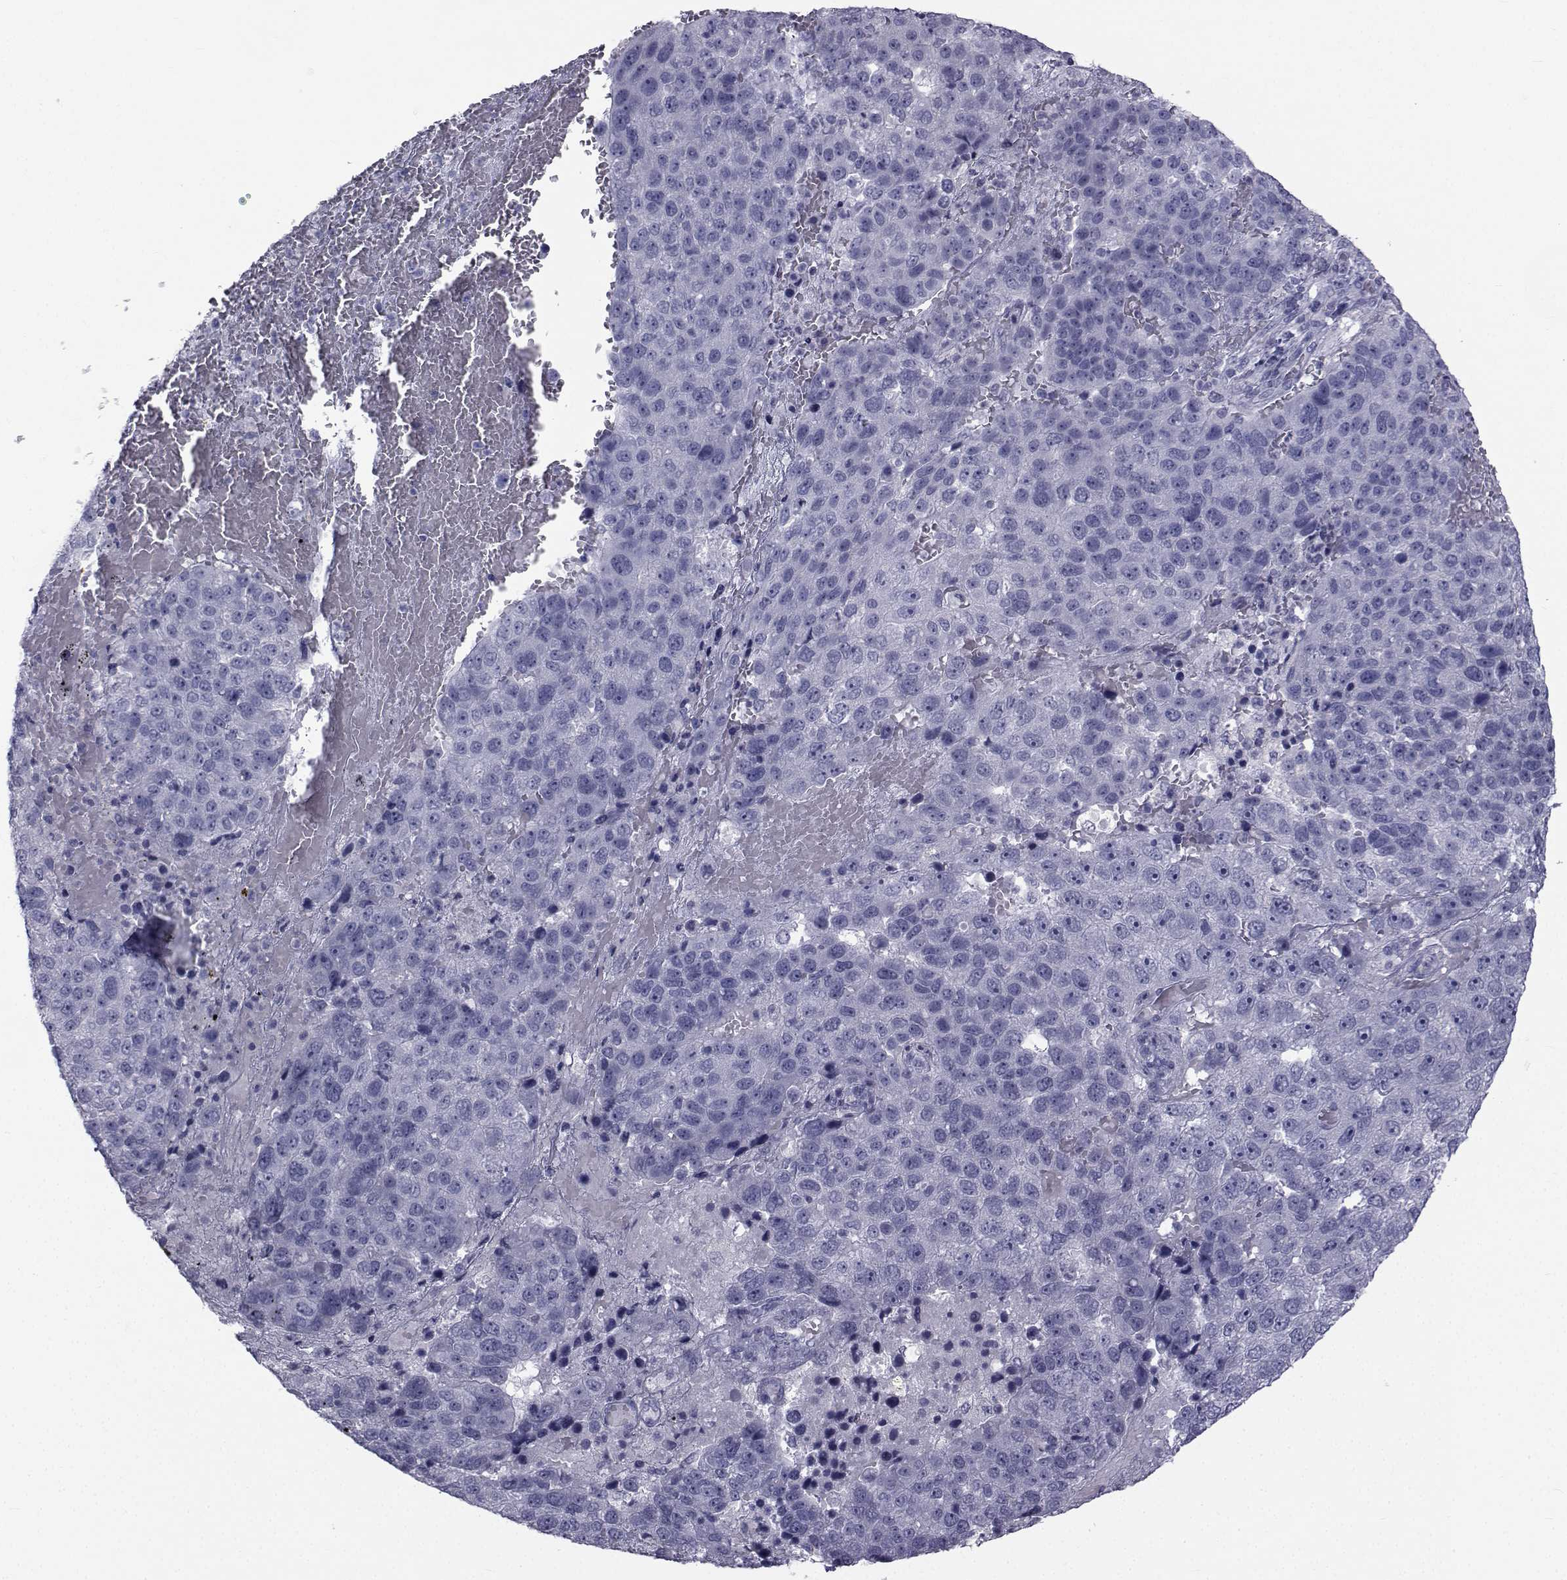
{"staining": {"intensity": "negative", "quantity": "none", "location": "none"}, "tissue": "pancreatic cancer", "cell_type": "Tumor cells", "image_type": "cancer", "snomed": [{"axis": "morphology", "description": "Adenocarcinoma, NOS"}, {"axis": "topography", "description": "Pancreas"}], "caption": "The immunohistochemistry (IHC) photomicrograph has no significant positivity in tumor cells of pancreatic cancer (adenocarcinoma) tissue. (DAB (3,3'-diaminobenzidine) immunohistochemistry with hematoxylin counter stain).", "gene": "FDXR", "patient": {"sex": "female", "age": 61}}